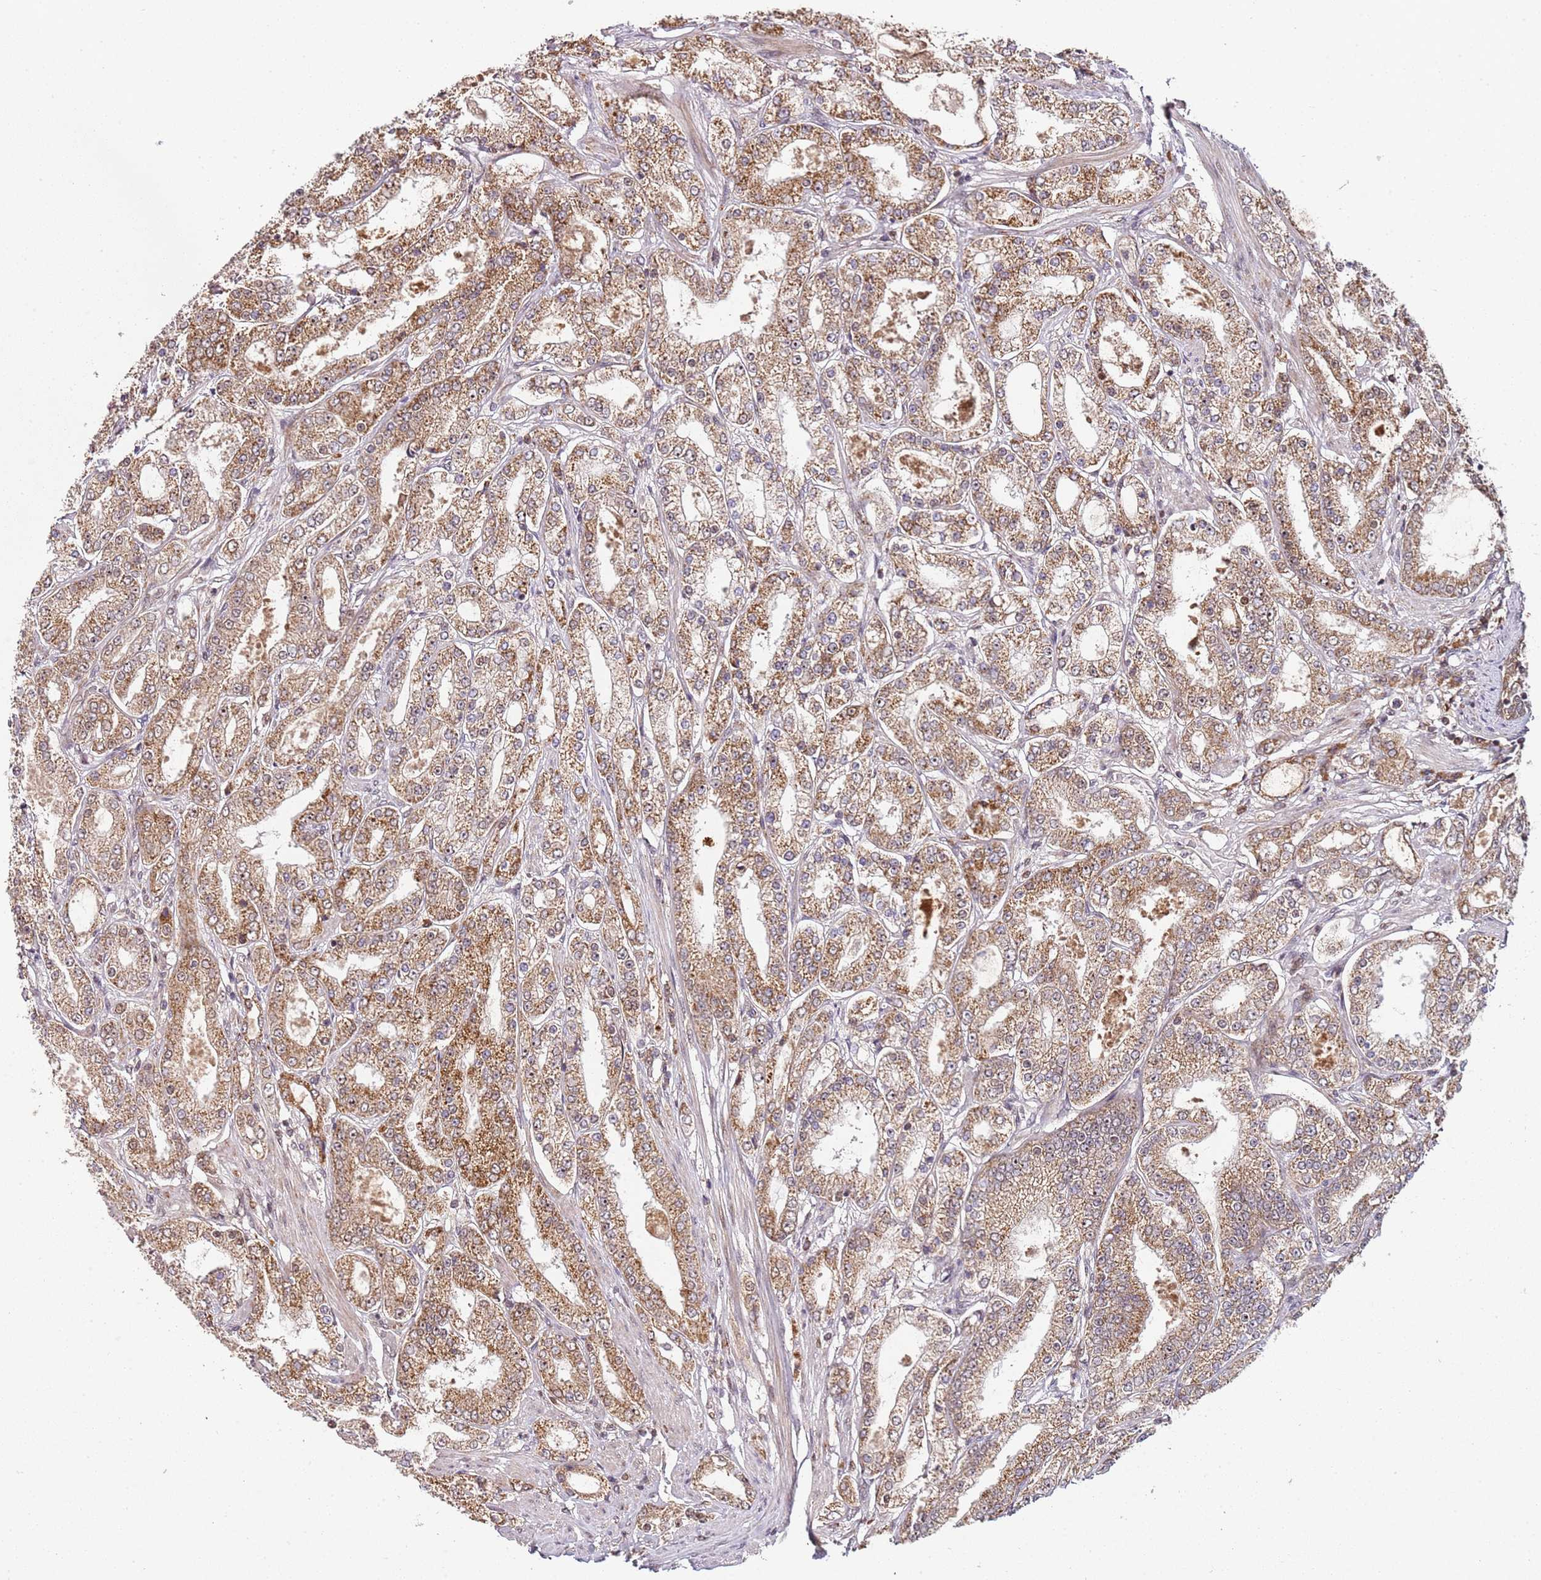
{"staining": {"intensity": "moderate", "quantity": ">75%", "location": "cytoplasmic/membranous"}, "tissue": "prostate cancer", "cell_type": "Tumor cells", "image_type": "cancer", "snomed": [{"axis": "morphology", "description": "Adenocarcinoma, High grade"}, {"axis": "topography", "description": "Prostate"}], "caption": "An image showing moderate cytoplasmic/membranous staining in about >75% of tumor cells in prostate cancer, as visualized by brown immunohistochemical staining.", "gene": "EDC3", "patient": {"sex": "male", "age": 68}}